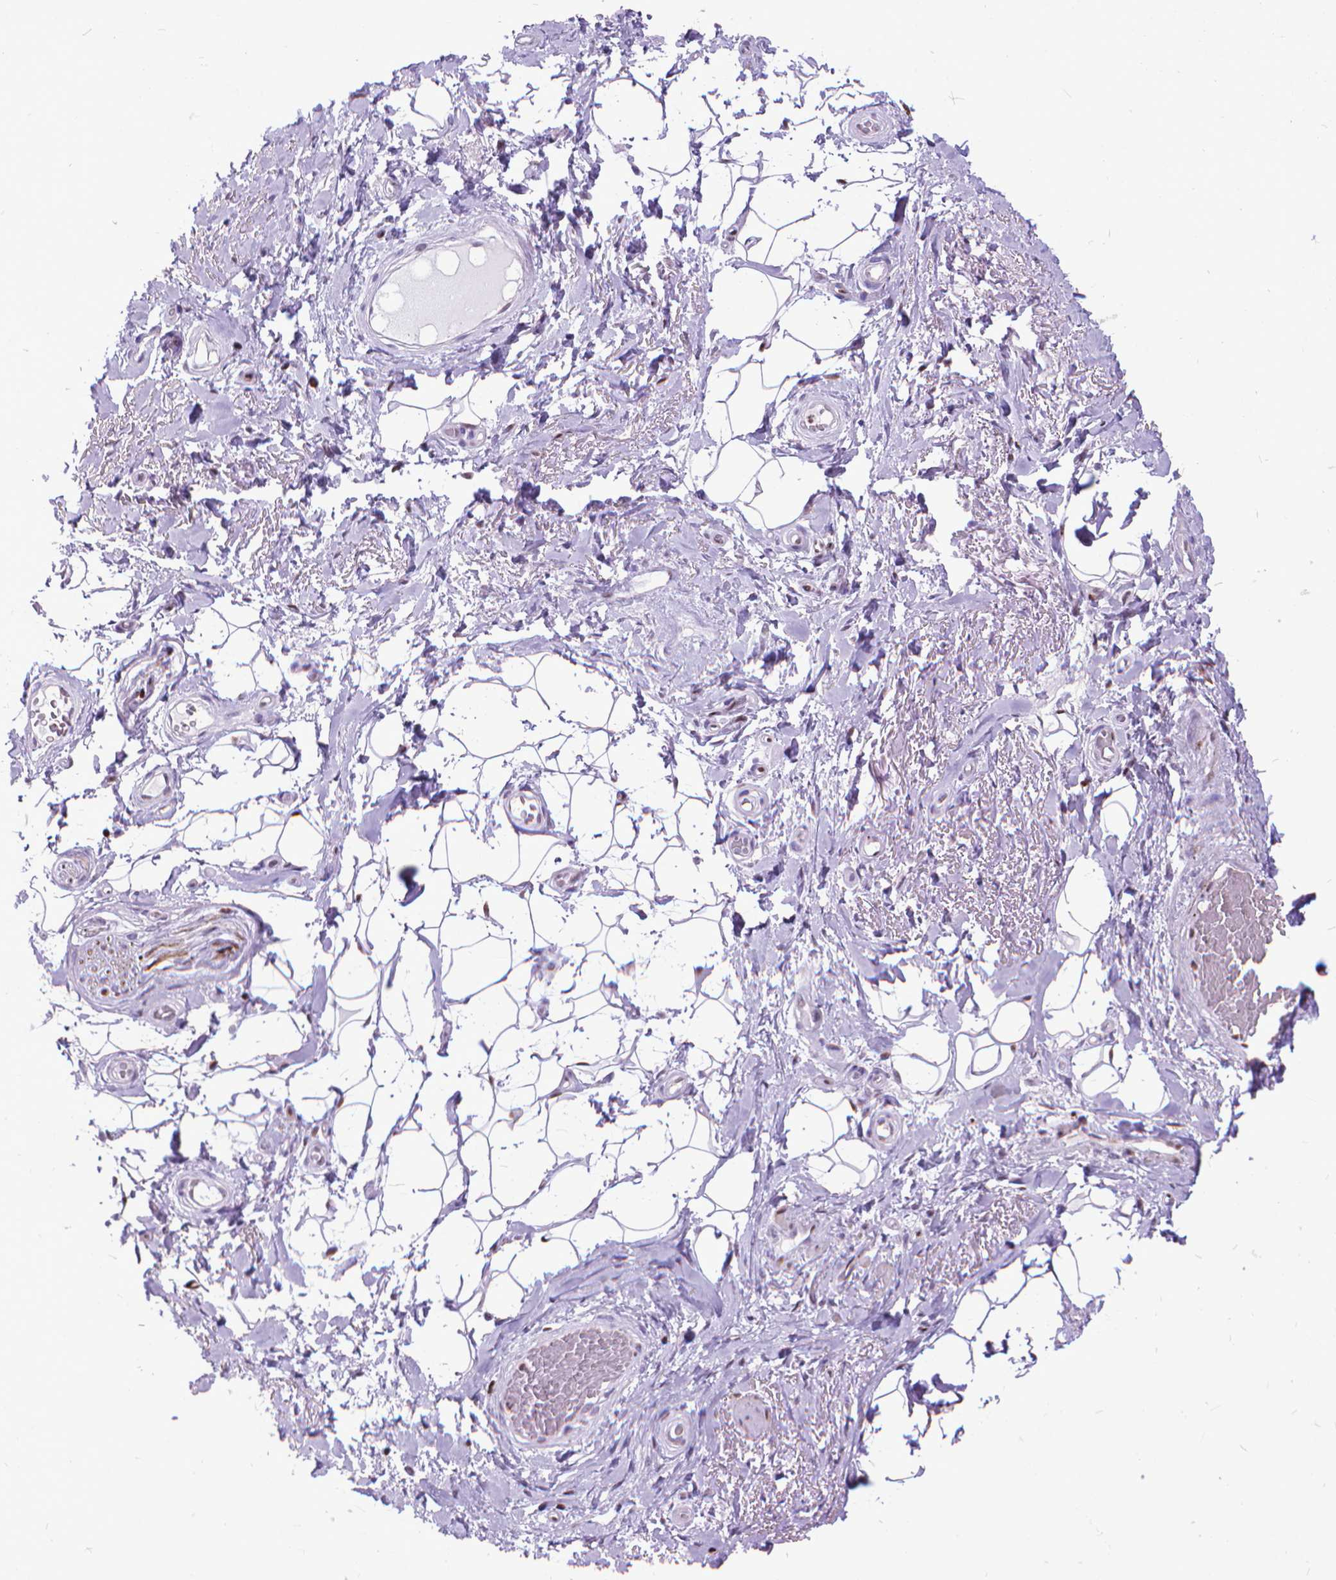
{"staining": {"intensity": "weak", "quantity": "25%-75%", "location": "cytoplasmic/membranous"}, "tissue": "adipose tissue", "cell_type": "Adipocytes", "image_type": "normal", "snomed": [{"axis": "morphology", "description": "Normal tissue, NOS"}, {"axis": "topography", "description": "Anal"}, {"axis": "topography", "description": "Peripheral nerve tissue"}], "caption": "Adipocytes demonstrate weak cytoplasmic/membranous positivity in about 25%-75% of cells in unremarkable adipose tissue.", "gene": "POLE4", "patient": {"sex": "male", "age": 53}}